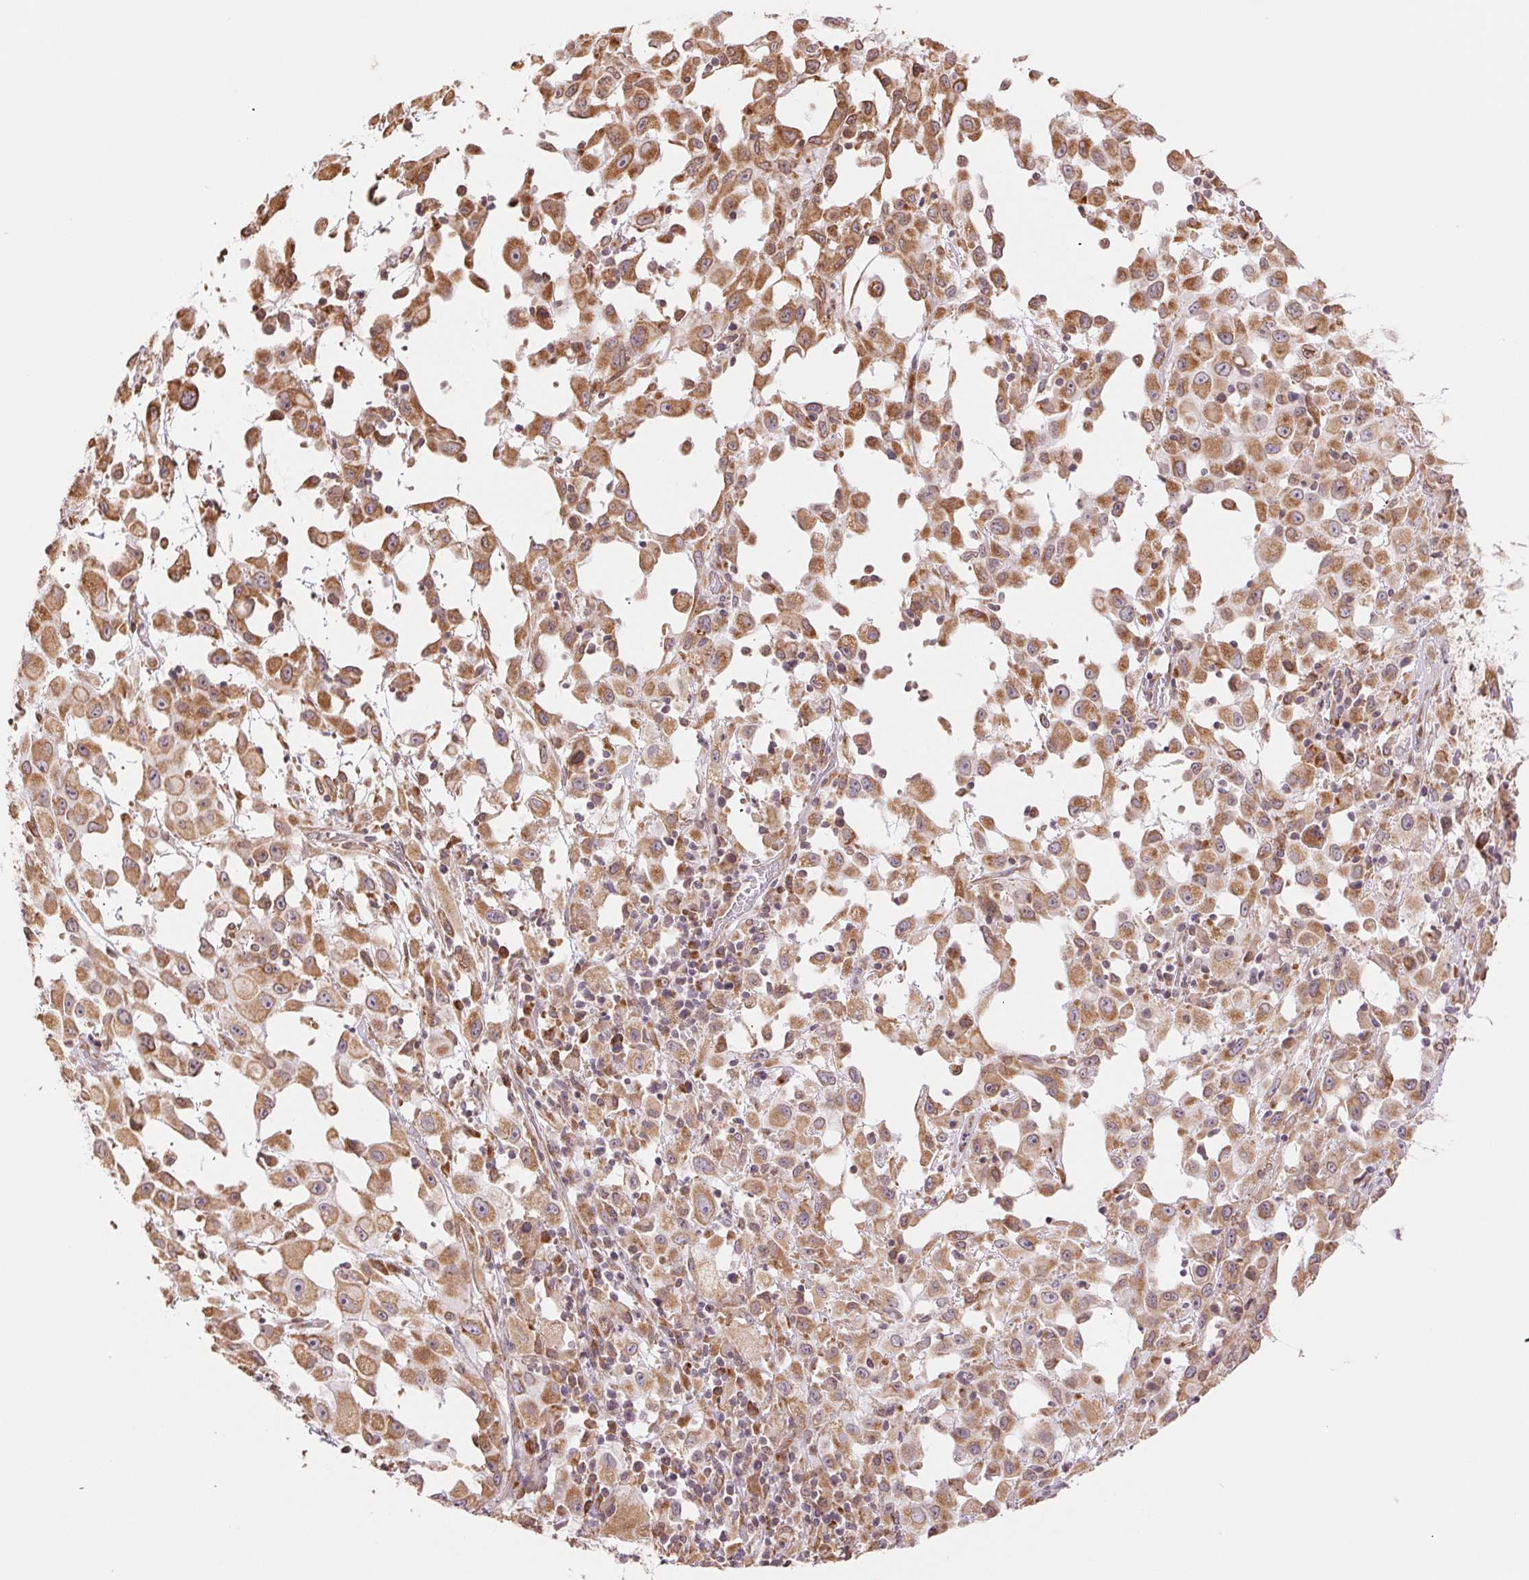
{"staining": {"intensity": "moderate", "quantity": ">75%", "location": "cytoplasmic/membranous"}, "tissue": "melanoma", "cell_type": "Tumor cells", "image_type": "cancer", "snomed": [{"axis": "morphology", "description": "Malignant melanoma, Metastatic site"}, {"axis": "topography", "description": "Soft tissue"}], "caption": "Approximately >75% of tumor cells in human malignant melanoma (metastatic site) reveal moderate cytoplasmic/membranous protein staining as visualized by brown immunohistochemical staining.", "gene": "RPN1", "patient": {"sex": "male", "age": 50}}